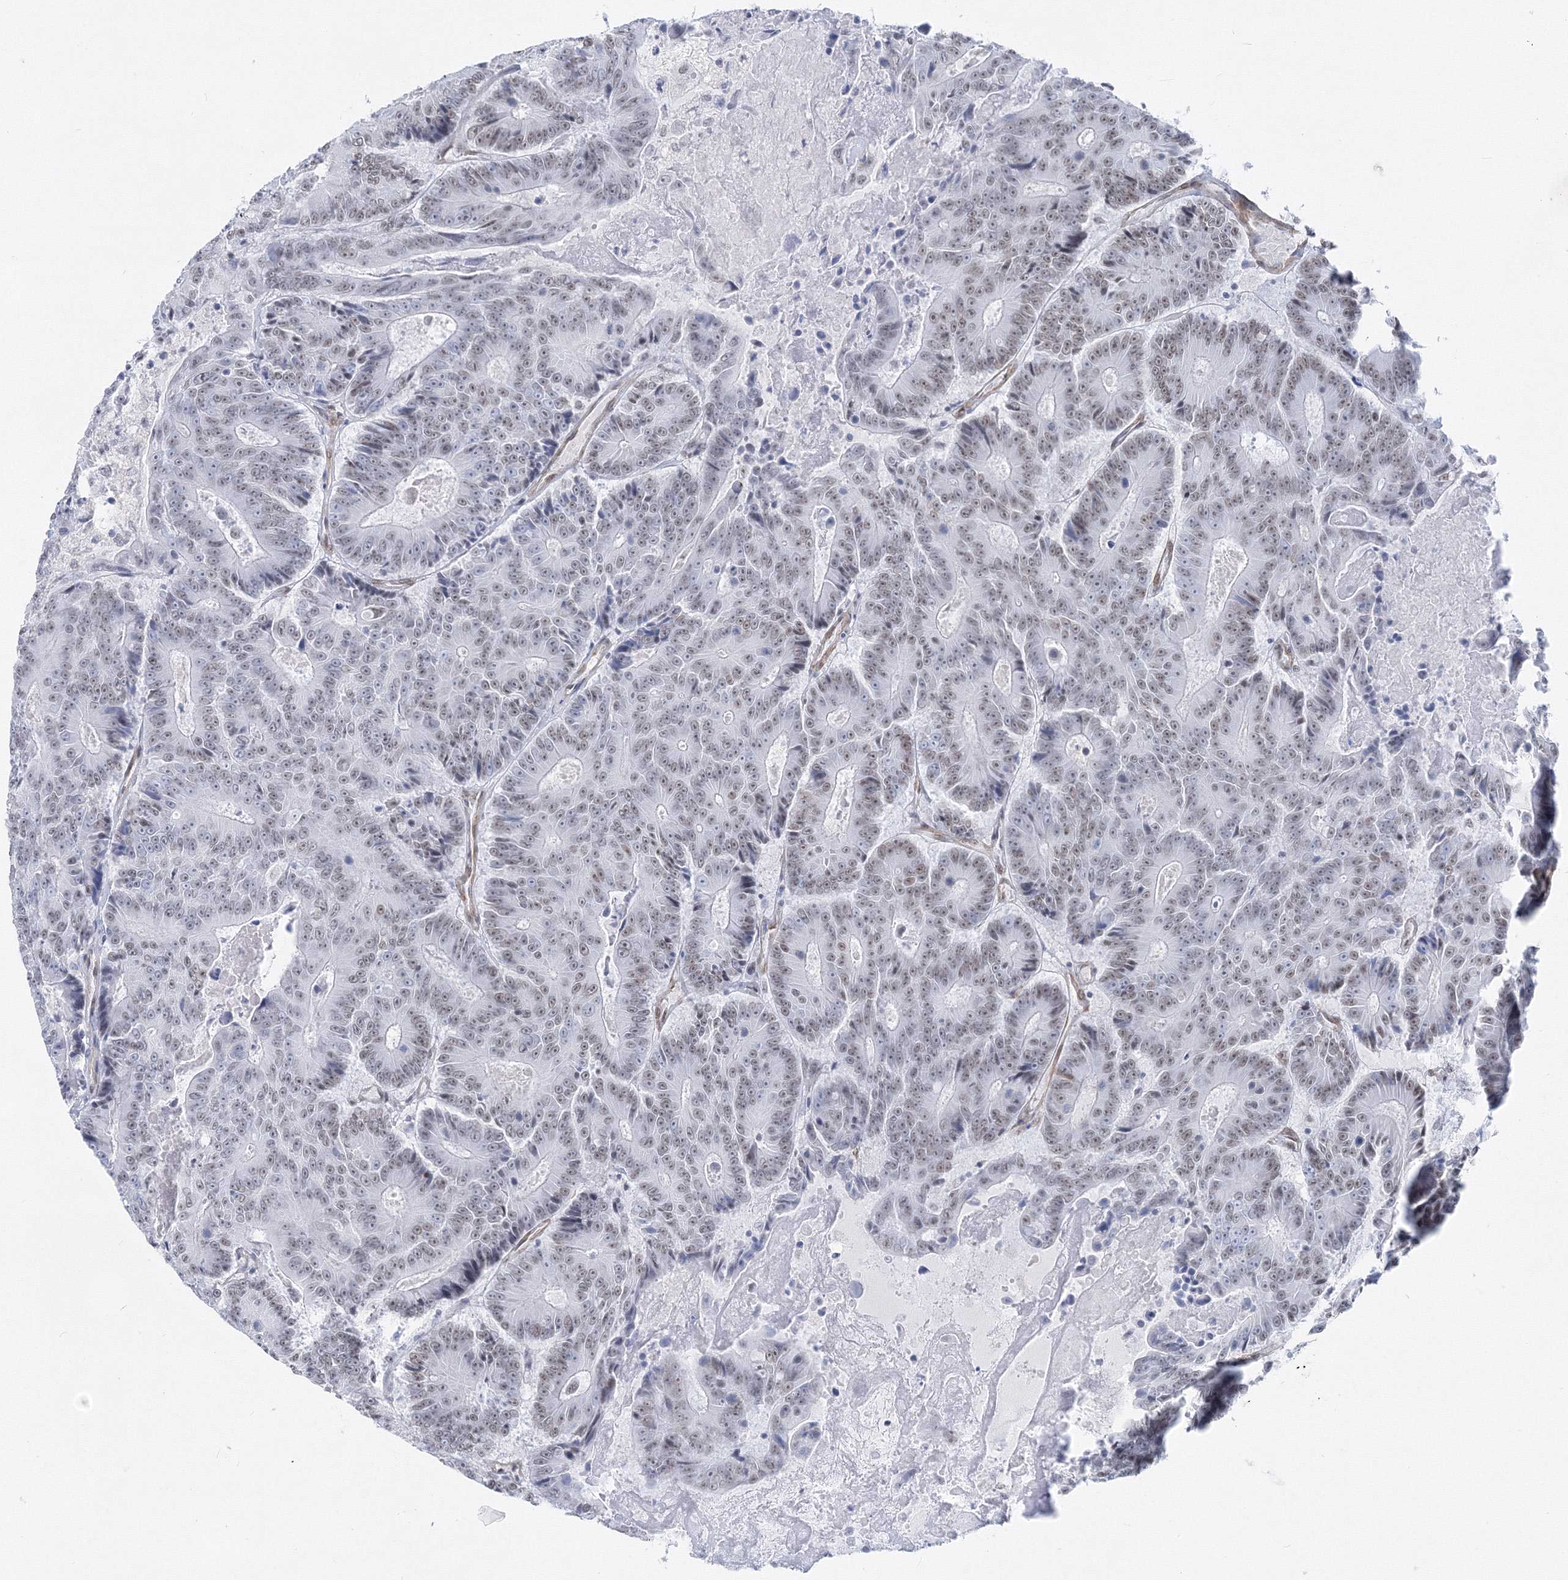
{"staining": {"intensity": "negative", "quantity": "none", "location": "none"}, "tissue": "colorectal cancer", "cell_type": "Tumor cells", "image_type": "cancer", "snomed": [{"axis": "morphology", "description": "Adenocarcinoma, NOS"}, {"axis": "topography", "description": "Colon"}], "caption": "There is no significant positivity in tumor cells of colorectal adenocarcinoma.", "gene": "ZNF638", "patient": {"sex": "male", "age": 83}}